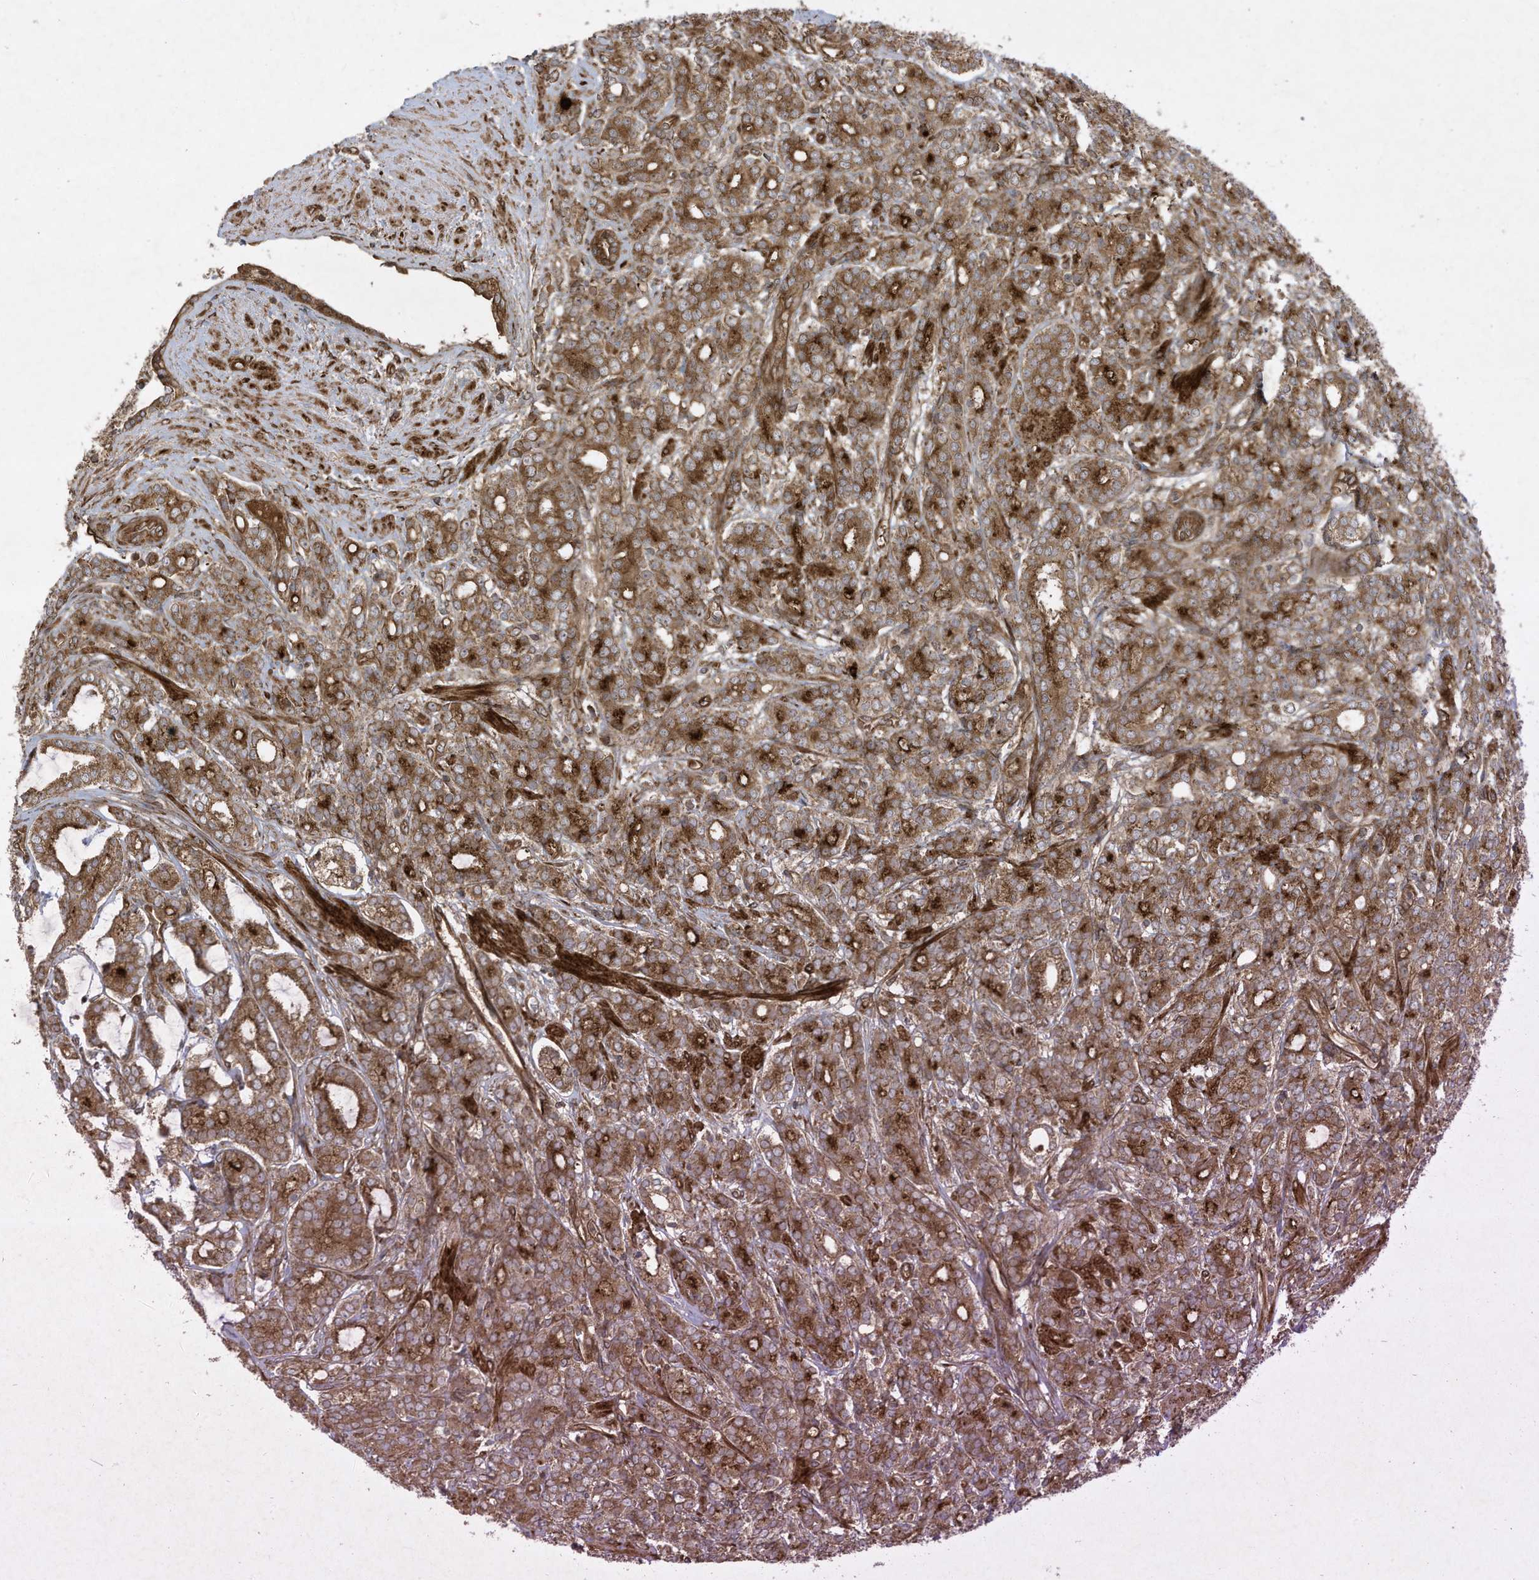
{"staining": {"intensity": "strong", "quantity": ">75%", "location": "cytoplasmic/membranous"}, "tissue": "prostate cancer", "cell_type": "Tumor cells", "image_type": "cancer", "snomed": [{"axis": "morphology", "description": "Adenocarcinoma, High grade"}, {"axis": "topography", "description": "Prostate"}], "caption": "The histopathology image exhibits a brown stain indicating the presence of a protein in the cytoplasmic/membranous of tumor cells in adenocarcinoma (high-grade) (prostate). Using DAB (3,3'-diaminobenzidine) (brown) and hematoxylin (blue) stains, captured at high magnification using brightfield microscopy.", "gene": "DDIT4", "patient": {"sex": "male", "age": 62}}